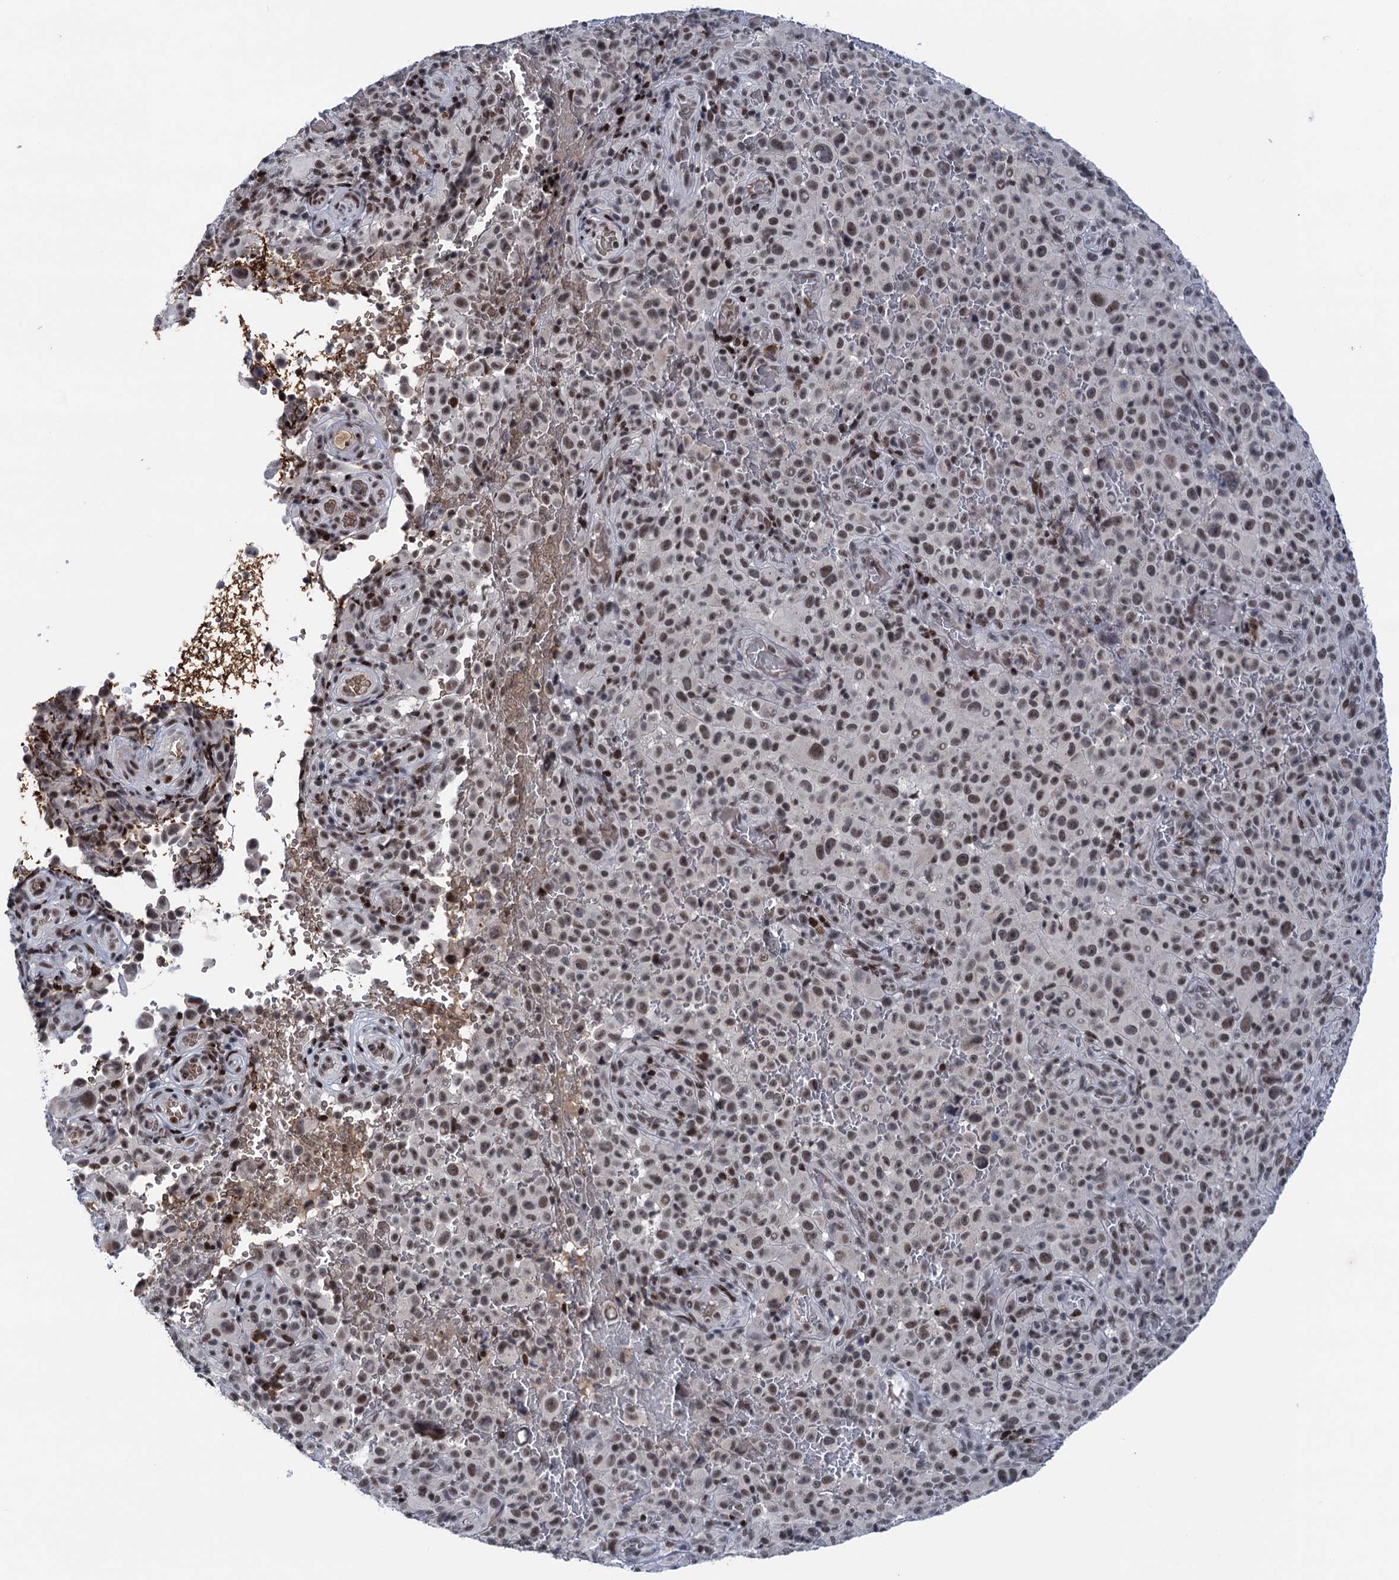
{"staining": {"intensity": "moderate", "quantity": ">75%", "location": "nuclear"}, "tissue": "melanoma", "cell_type": "Tumor cells", "image_type": "cancer", "snomed": [{"axis": "morphology", "description": "Malignant melanoma, NOS"}, {"axis": "topography", "description": "Skin"}], "caption": "Immunohistochemical staining of human melanoma shows medium levels of moderate nuclear protein staining in about >75% of tumor cells.", "gene": "ZCCHC10", "patient": {"sex": "female", "age": 82}}